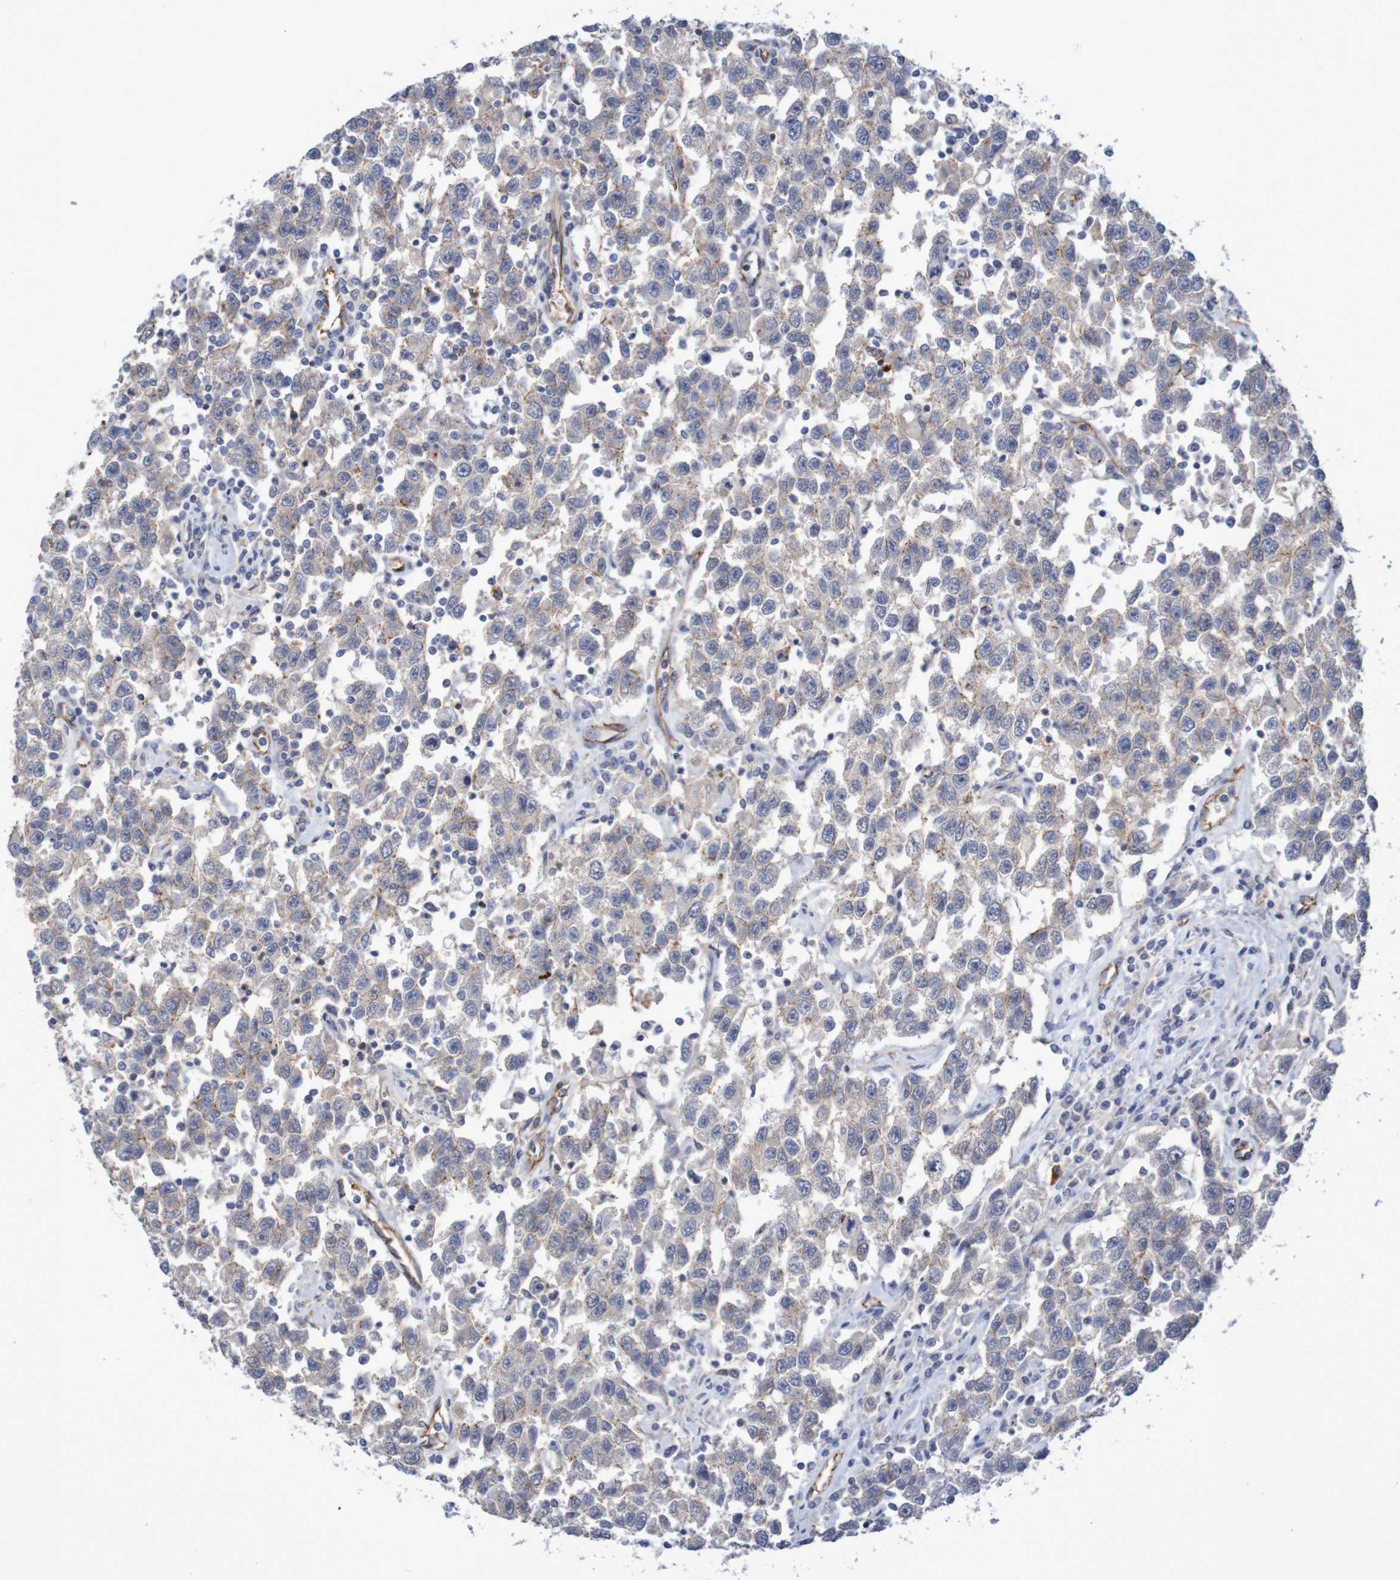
{"staining": {"intensity": "weak", "quantity": "<25%", "location": "cytoplasmic/membranous"}, "tissue": "testis cancer", "cell_type": "Tumor cells", "image_type": "cancer", "snomed": [{"axis": "morphology", "description": "Seminoma, NOS"}, {"axis": "topography", "description": "Testis"}], "caption": "Immunohistochemistry of testis cancer demonstrates no staining in tumor cells.", "gene": "NECTIN2", "patient": {"sex": "male", "age": 41}}